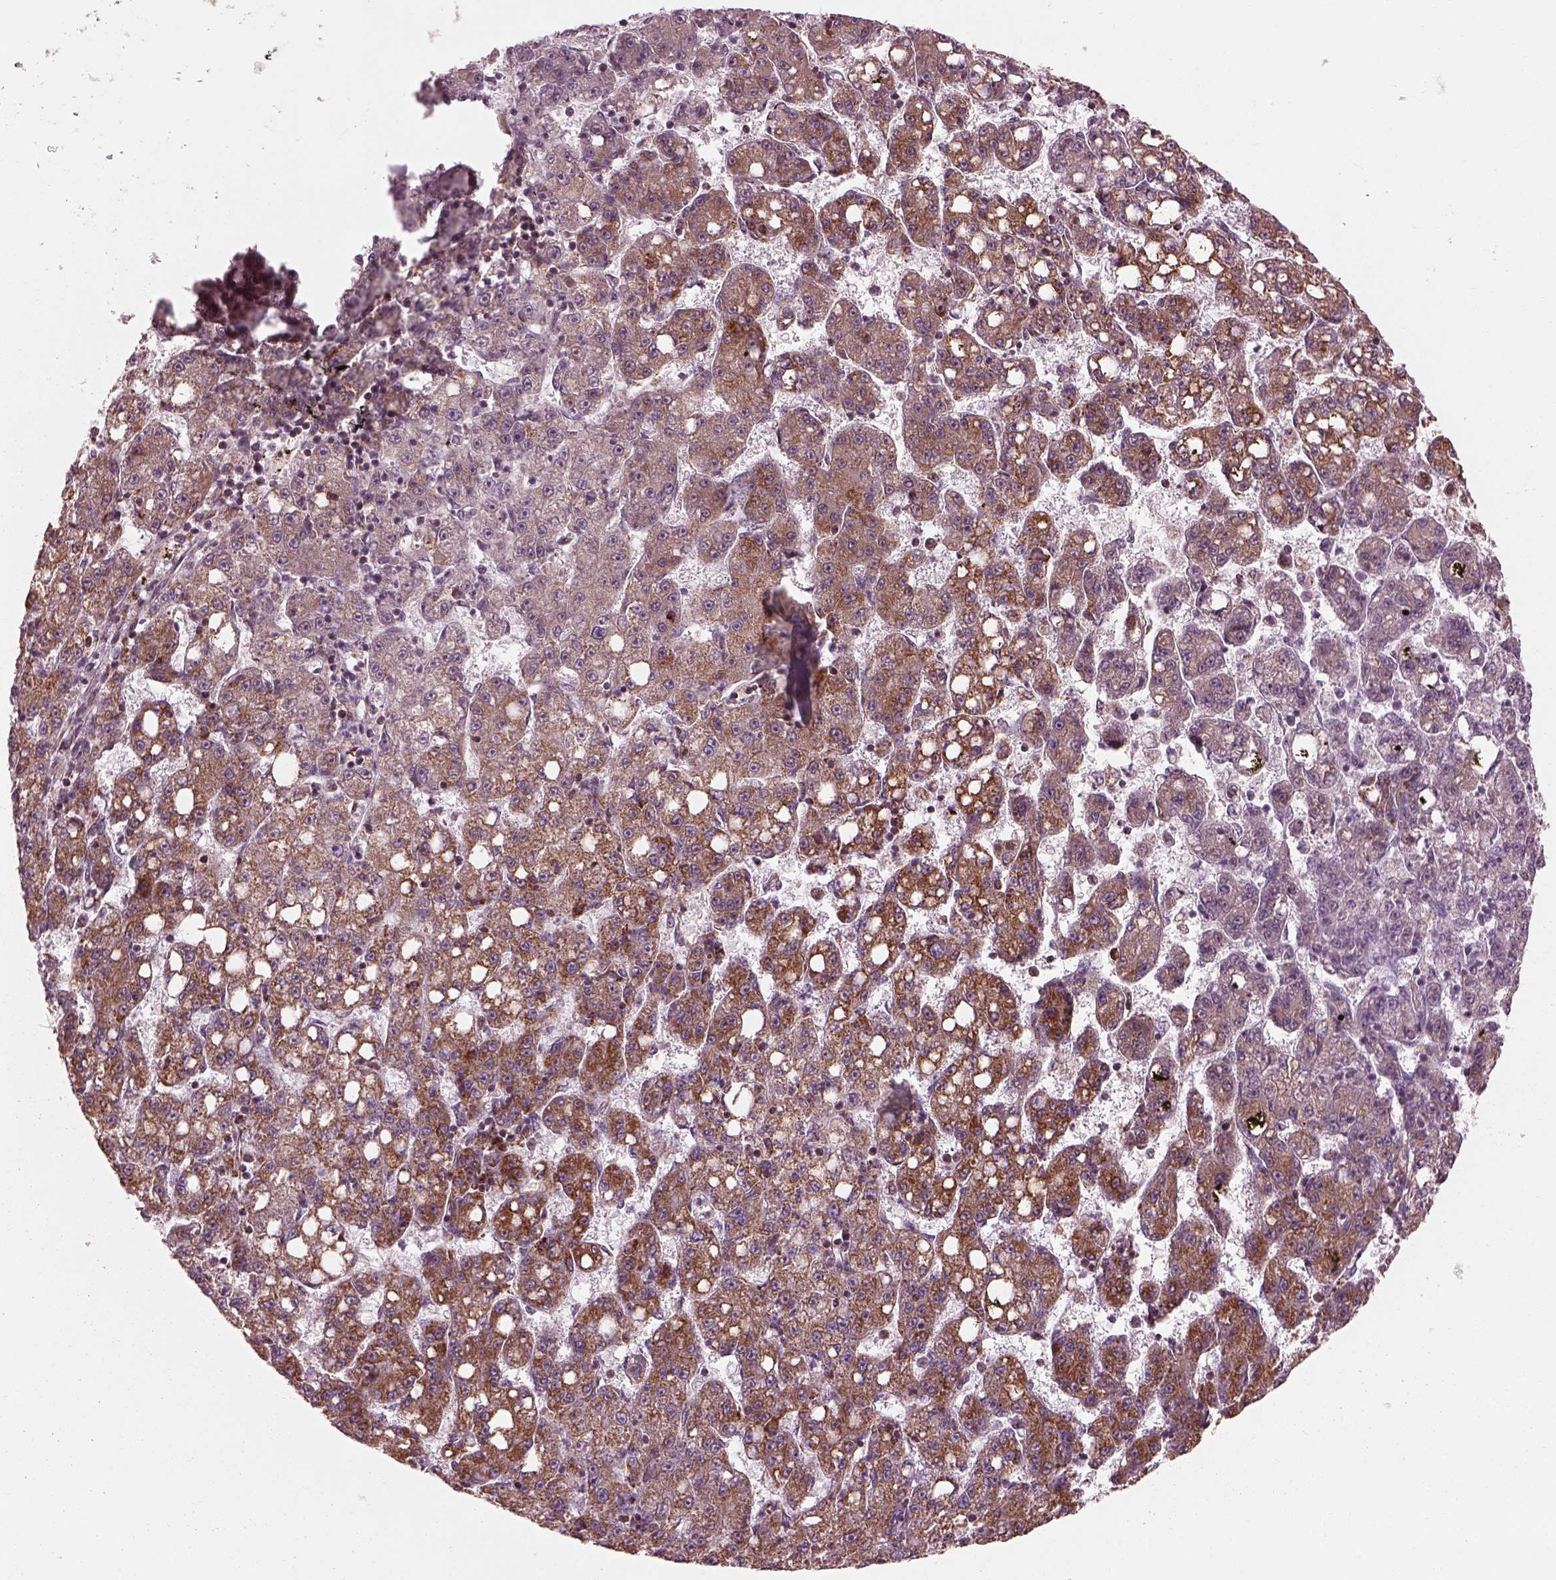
{"staining": {"intensity": "strong", "quantity": ">75%", "location": "cytoplasmic/membranous"}, "tissue": "liver cancer", "cell_type": "Tumor cells", "image_type": "cancer", "snomed": [{"axis": "morphology", "description": "Carcinoma, Hepatocellular, NOS"}, {"axis": "topography", "description": "Liver"}], "caption": "A brown stain labels strong cytoplasmic/membranous positivity of a protein in human liver cancer tumor cells.", "gene": "ATP5MF", "patient": {"sex": "female", "age": 65}}